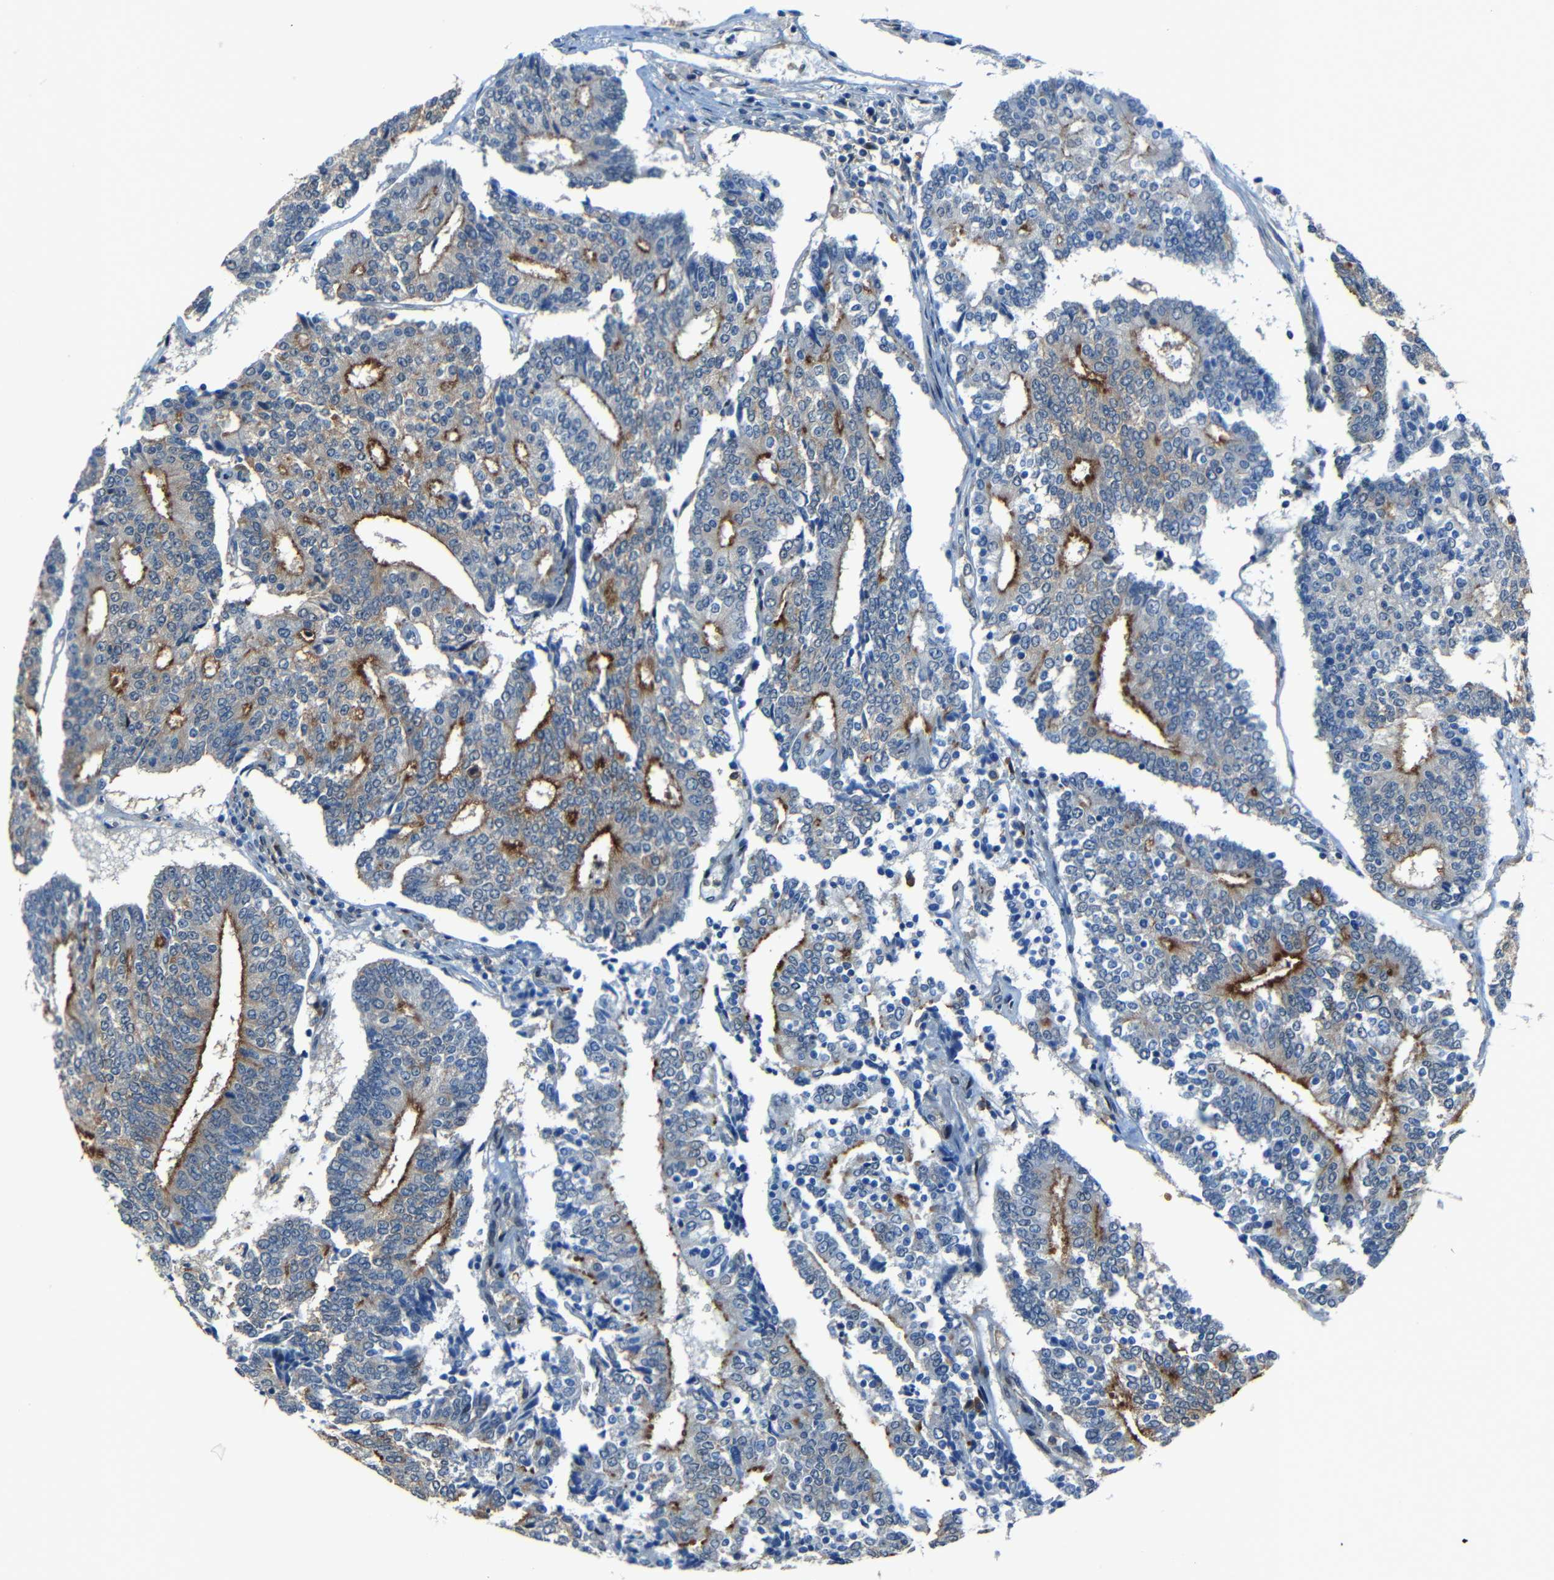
{"staining": {"intensity": "strong", "quantity": "25%-75%", "location": "cytoplasmic/membranous"}, "tissue": "prostate cancer", "cell_type": "Tumor cells", "image_type": "cancer", "snomed": [{"axis": "morphology", "description": "Normal tissue, NOS"}, {"axis": "morphology", "description": "Adenocarcinoma, High grade"}, {"axis": "topography", "description": "Prostate"}, {"axis": "topography", "description": "Seminal veicle"}], "caption": "Protein expression analysis of prostate cancer exhibits strong cytoplasmic/membranous staining in approximately 25%-75% of tumor cells.", "gene": "DNAJC5", "patient": {"sex": "male", "age": 55}}